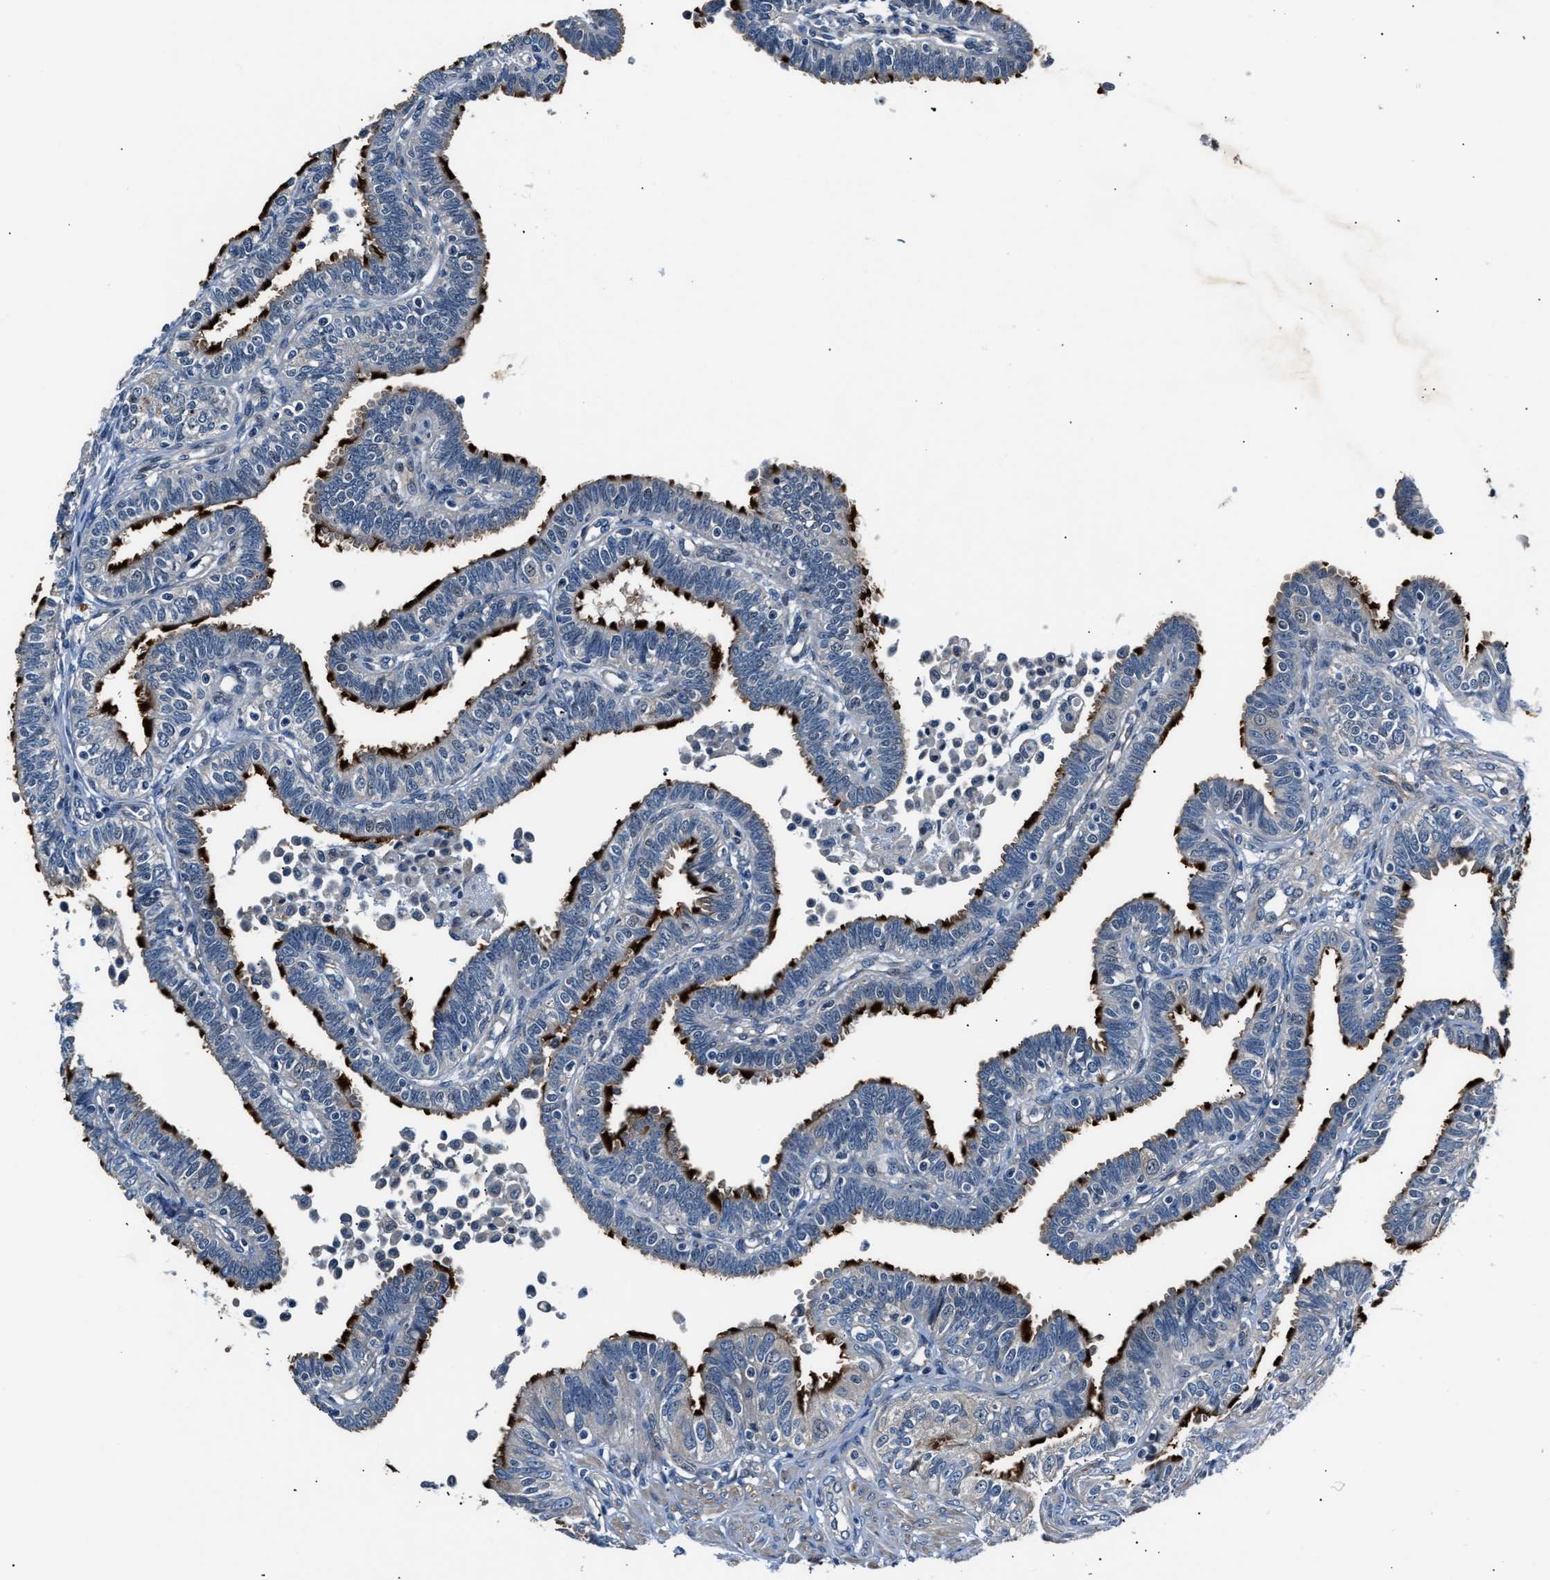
{"staining": {"intensity": "strong", "quantity": "25%-75%", "location": "cytoplasmic/membranous"}, "tissue": "fallopian tube", "cell_type": "Glandular cells", "image_type": "normal", "snomed": [{"axis": "morphology", "description": "Normal tissue, NOS"}, {"axis": "topography", "description": "Fallopian tube"}, {"axis": "topography", "description": "Placenta"}], "caption": "Protein staining of benign fallopian tube reveals strong cytoplasmic/membranous staining in about 25%-75% of glandular cells. The staining is performed using DAB (3,3'-diaminobenzidine) brown chromogen to label protein expression. The nuclei are counter-stained blue using hematoxylin.", "gene": "MPDZ", "patient": {"sex": "female", "age": 34}}